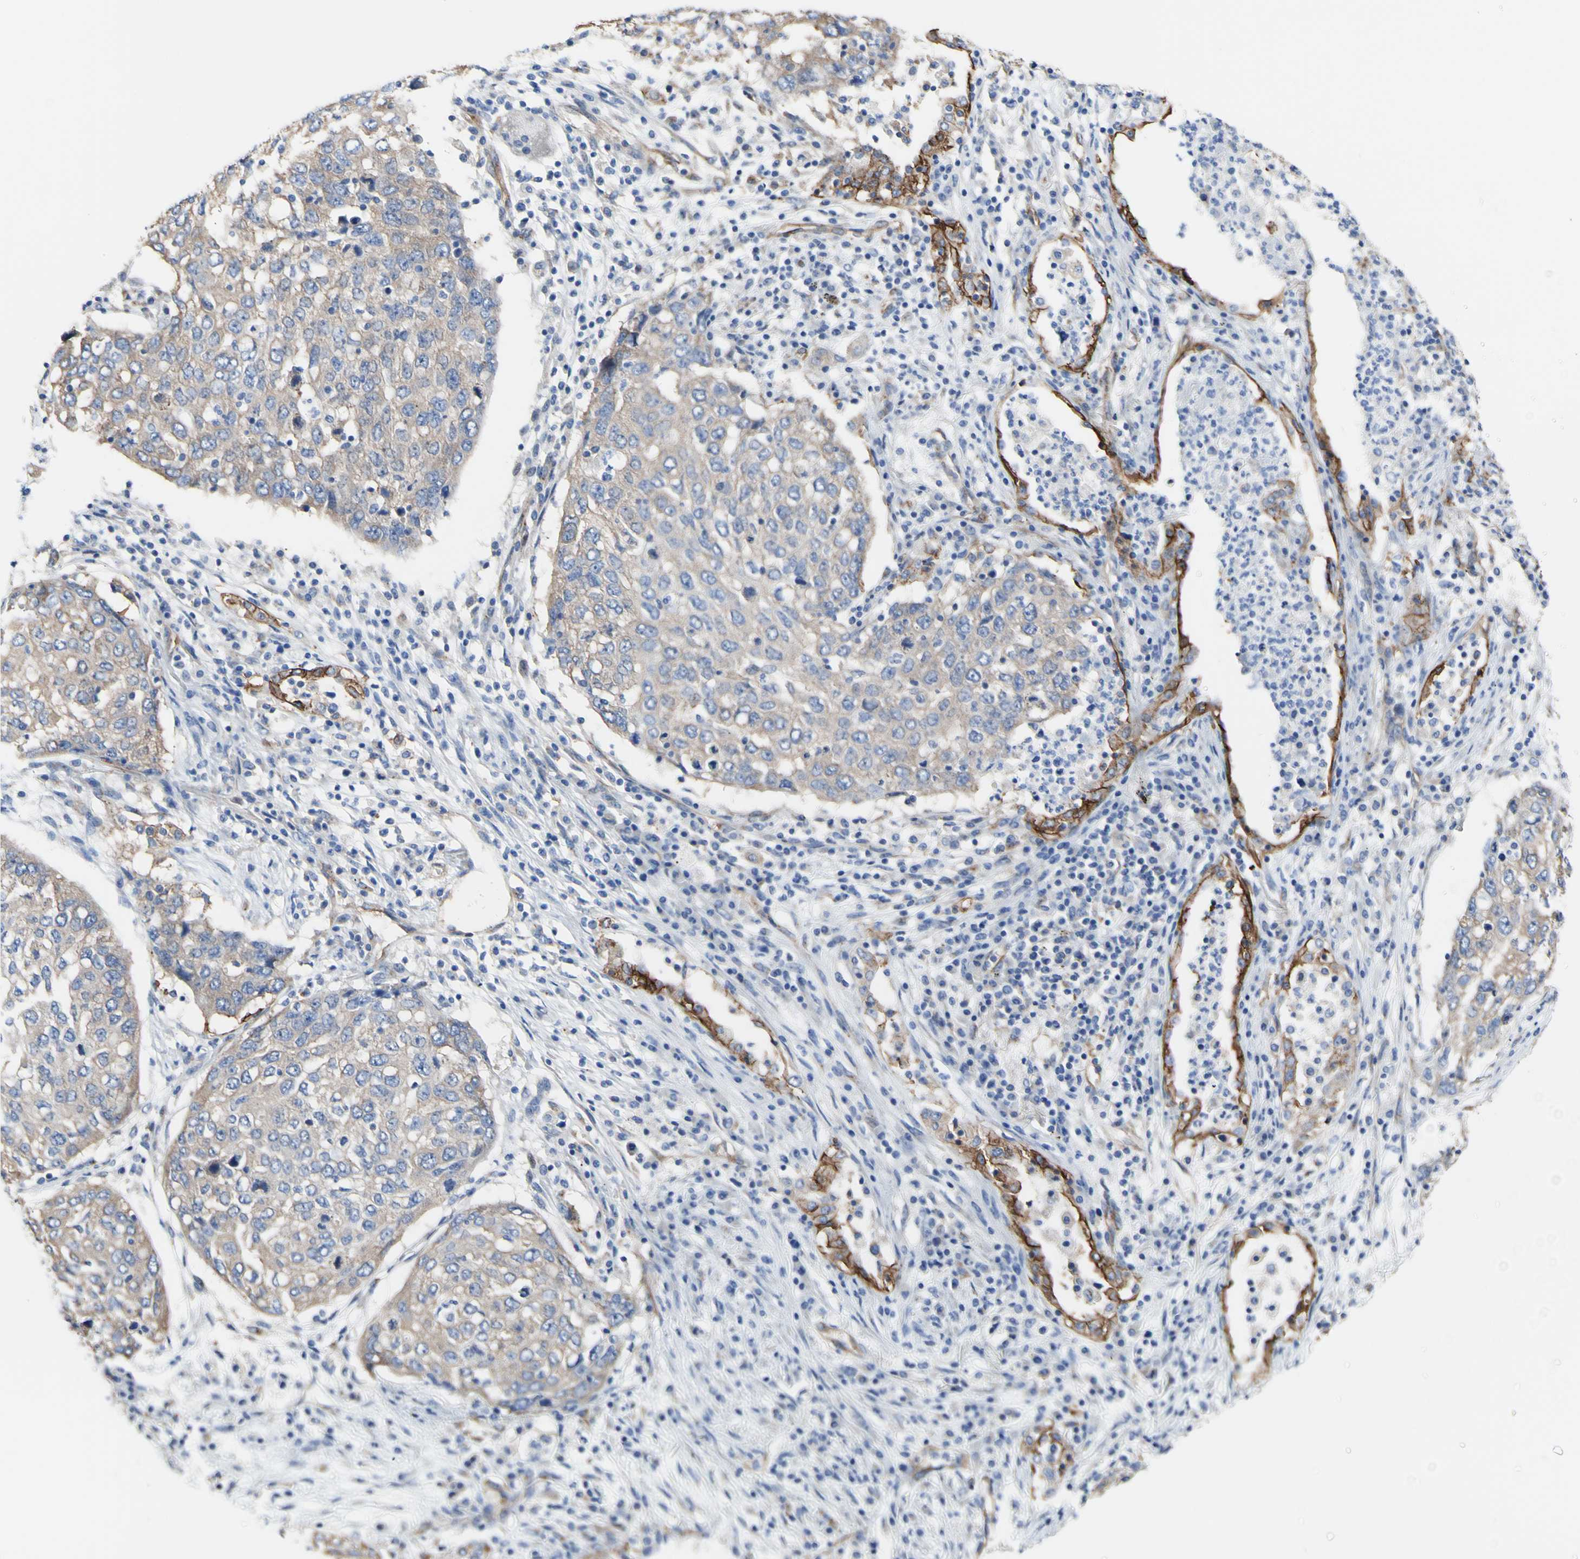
{"staining": {"intensity": "strong", "quantity": "<25%", "location": "cytoplasmic/membranous"}, "tissue": "lung cancer", "cell_type": "Tumor cells", "image_type": "cancer", "snomed": [{"axis": "morphology", "description": "Squamous cell carcinoma, NOS"}, {"axis": "topography", "description": "Lung"}], "caption": "Human lung squamous cell carcinoma stained with a protein marker demonstrates strong staining in tumor cells.", "gene": "LRIG3", "patient": {"sex": "female", "age": 63}}